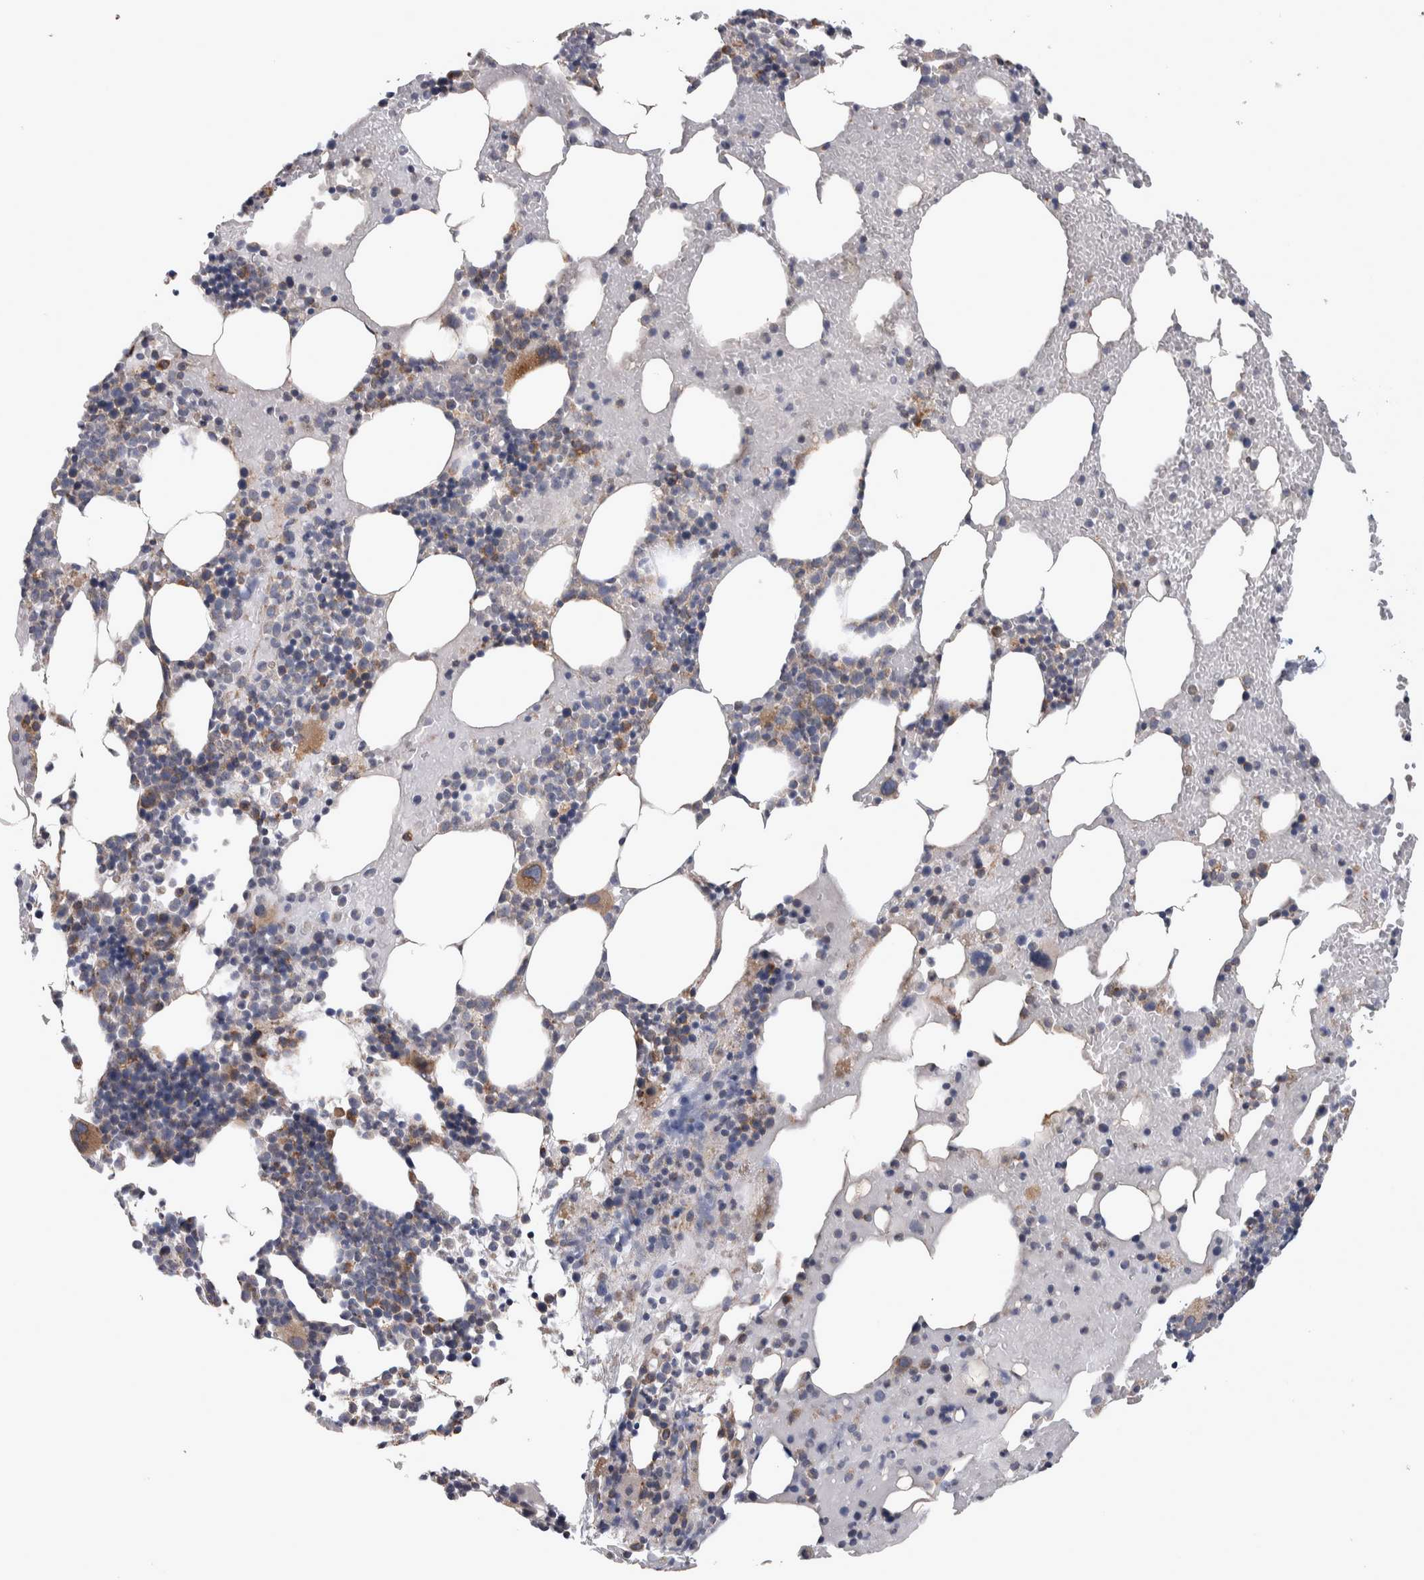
{"staining": {"intensity": "moderate", "quantity": "<25%", "location": "cytoplasmic/membranous"}, "tissue": "bone marrow", "cell_type": "Hematopoietic cells", "image_type": "normal", "snomed": [{"axis": "morphology", "description": "Normal tissue, NOS"}, {"axis": "morphology", "description": "Inflammation, NOS"}, {"axis": "topography", "description": "Bone marrow"}], "caption": "High-power microscopy captured an IHC photomicrograph of benign bone marrow, revealing moderate cytoplasmic/membranous expression in approximately <25% of hematopoietic cells.", "gene": "SCO1", "patient": {"sex": "male", "age": 68}}